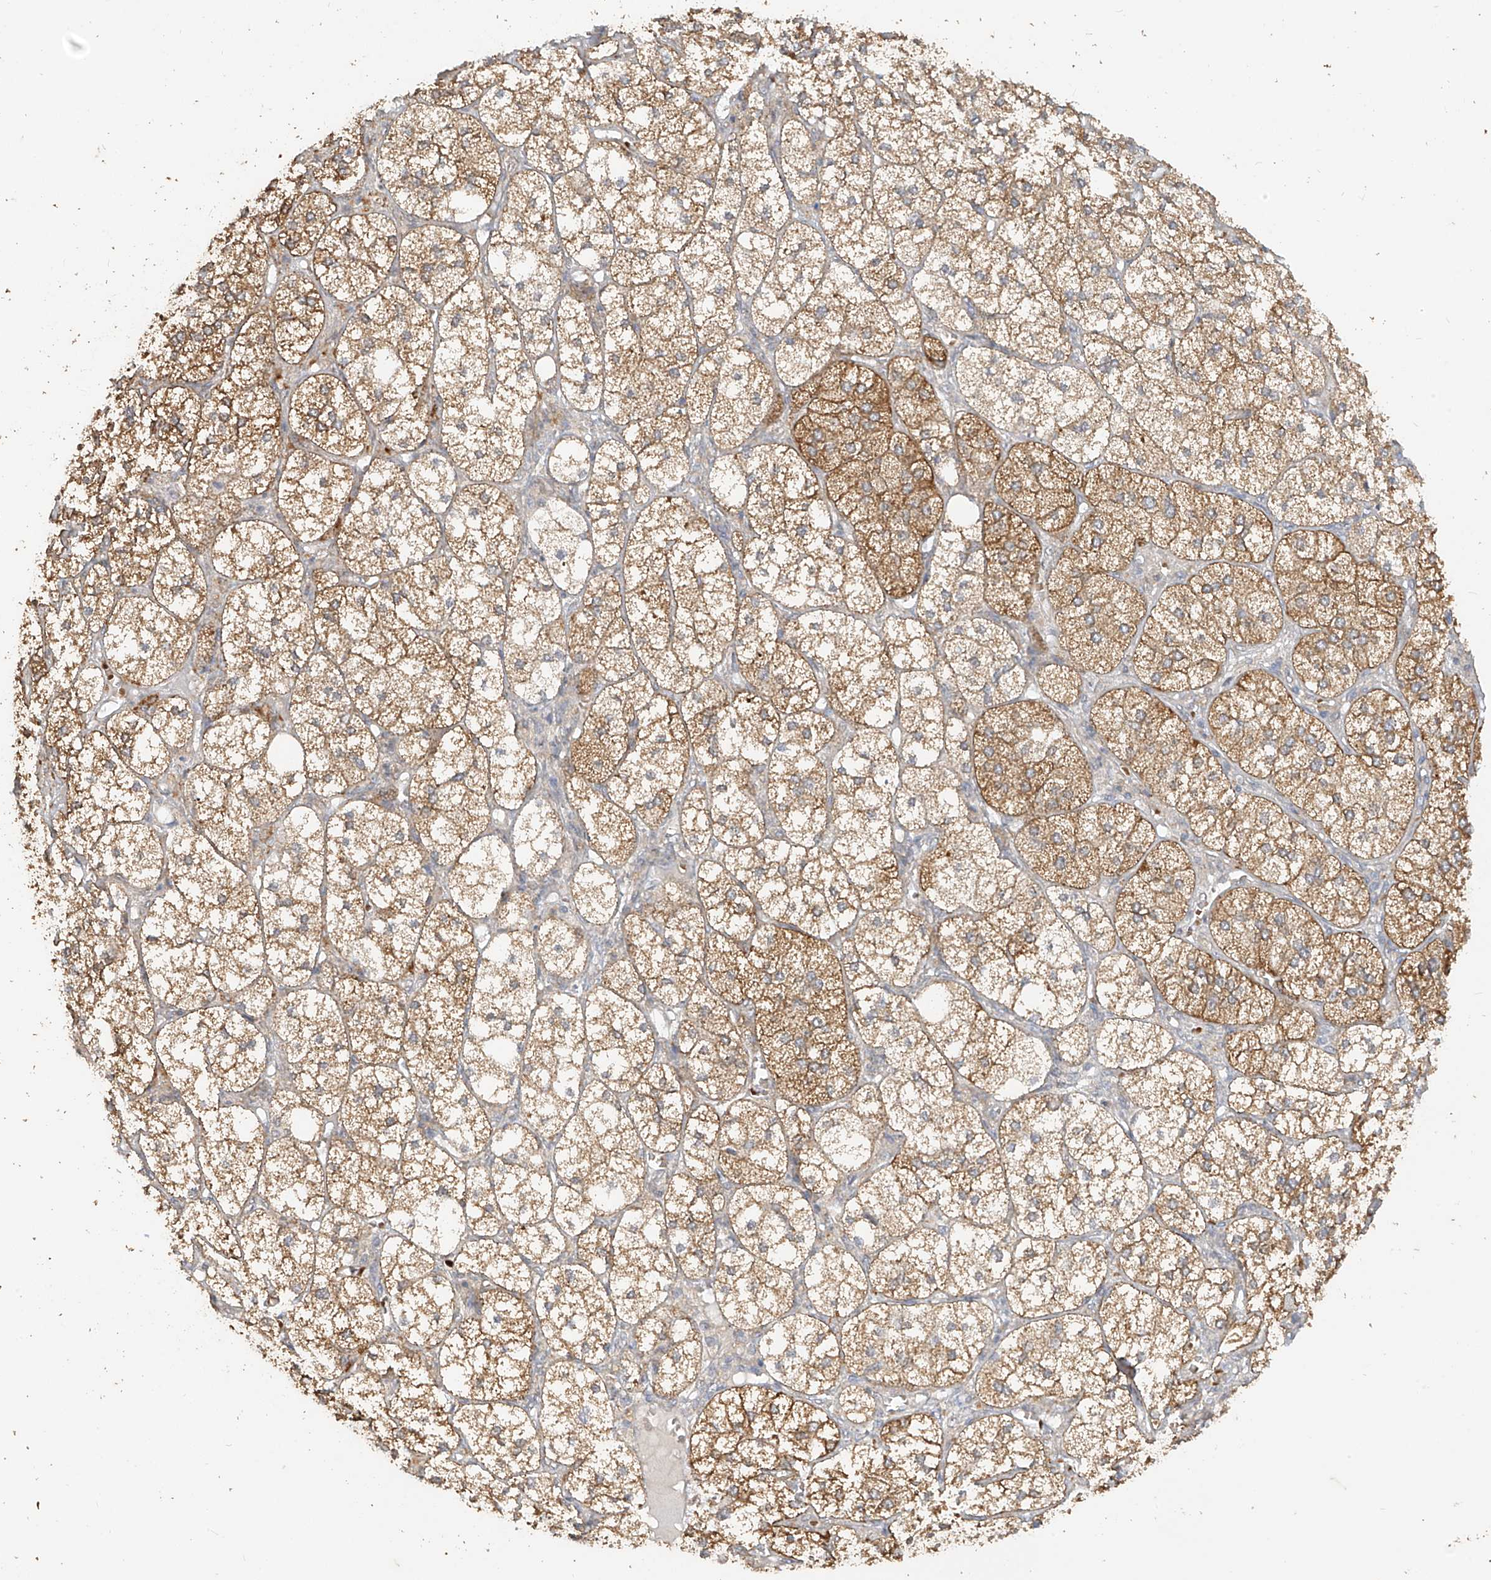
{"staining": {"intensity": "moderate", "quantity": ">75%", "location": "cytoplasmic/membranous"}, "tissue": "adrenal gland", "cell_type": "Glandular cells", "image_type": "normal", "snomed": [{"axis": "morphology", "description": "Normal tissue, NOS"}, {"axis": "topography", "description": "Adrenal gland"}], "caption": "Immunohistochemistry of normal adrenal gland demonstrates medium levels of moderate cytoplasmic/membranous positivity in about >75% of glandular cells. The staining was performed using DAB, with brown indicating positive protein expression. Nuclei are stained blue with hematoxylin.", "gene": "MTUS2", "patient": {"sex": "female", "age": 61}}